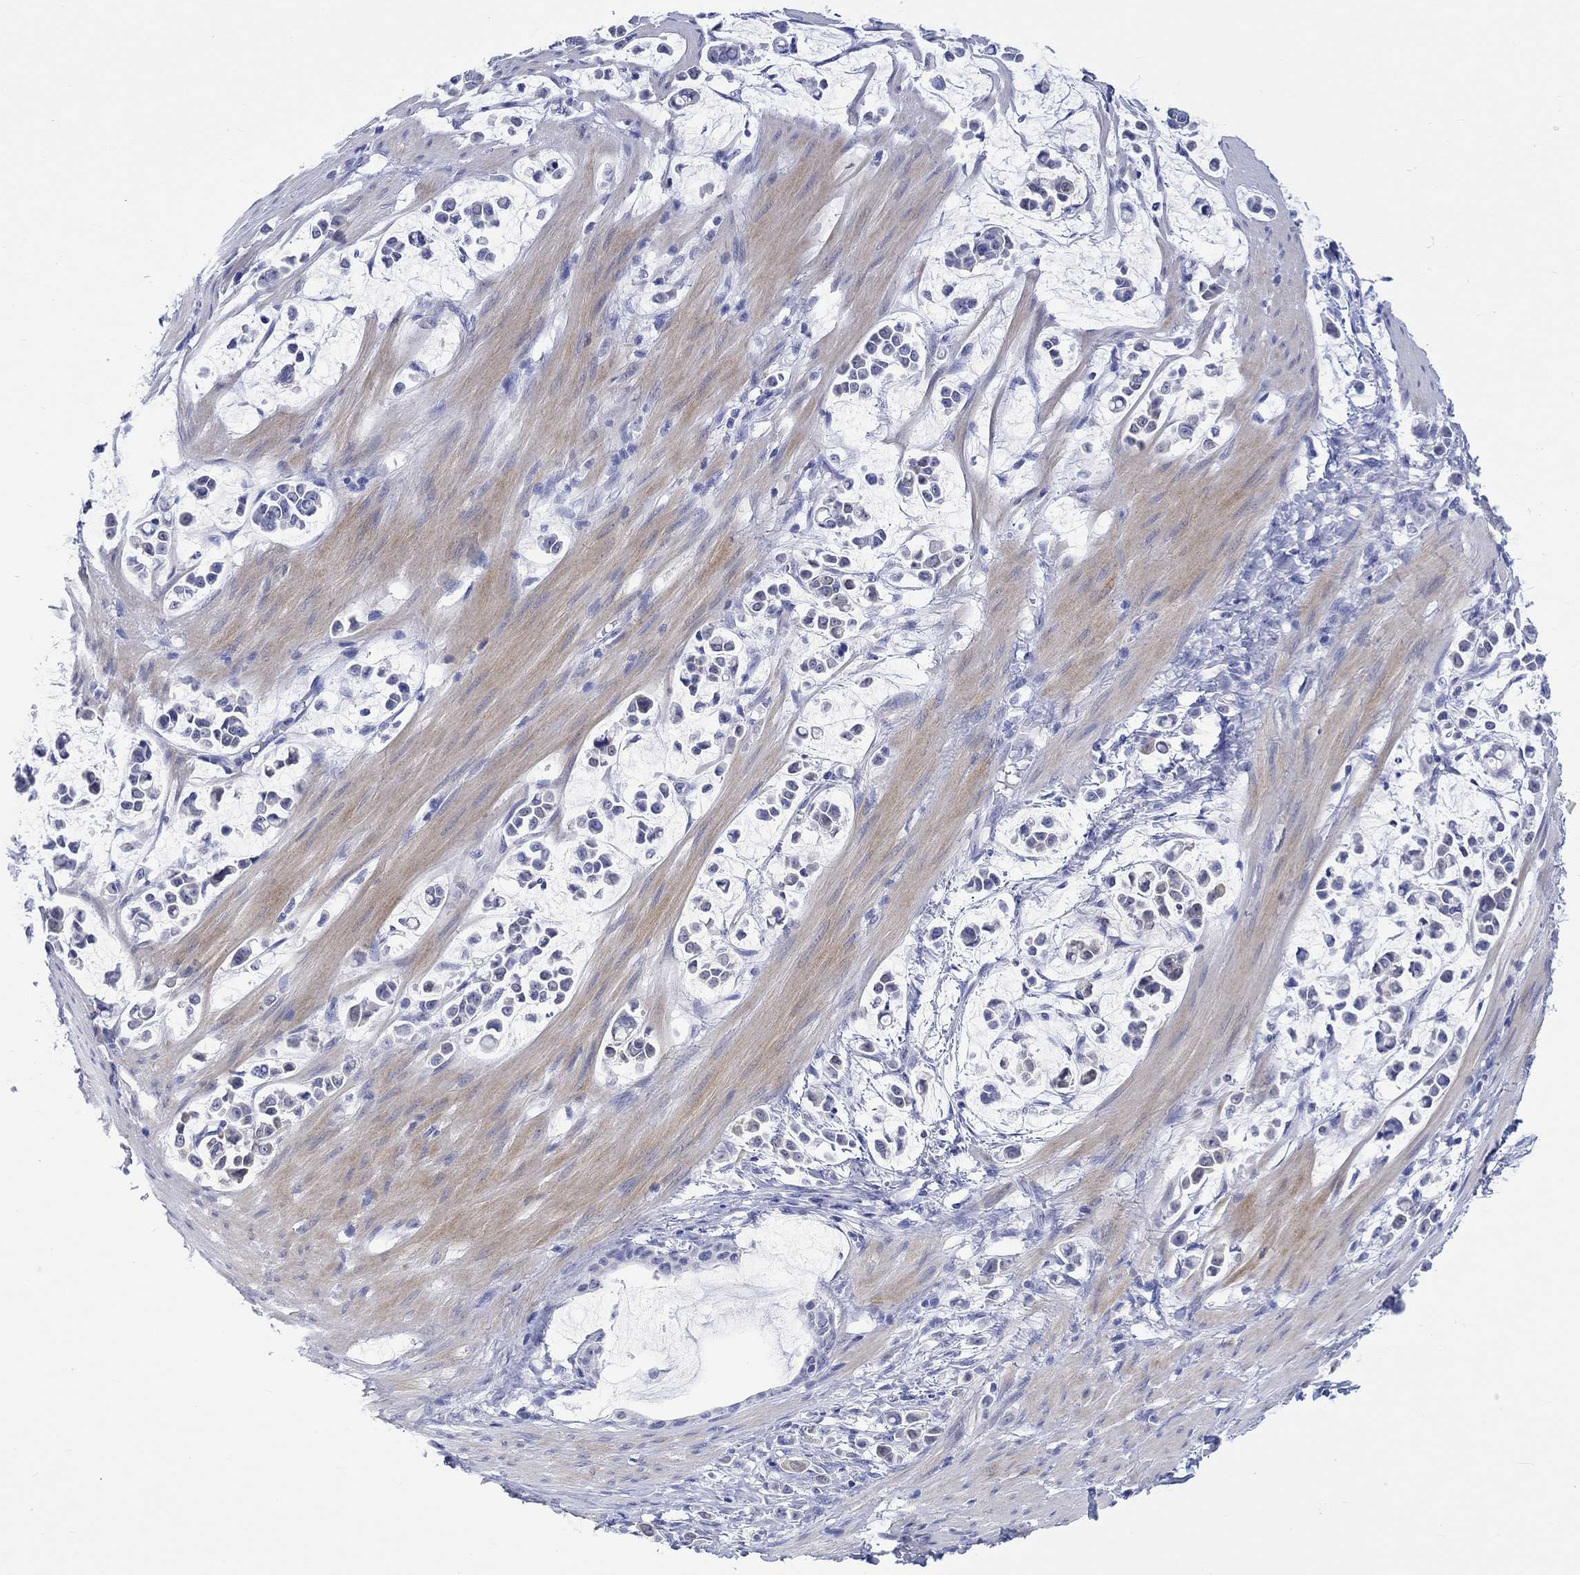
{"staining": {"intensity": "negative", "quantity": "none", "location": "none"}, "tissue": "stomach cancer", "cell_type": "Tumor cells", "image_type": "cancer", "snomed": [{"axis": "morphology", "description": "Adenocarcinoma, NOS"}, {"axis": "topography", "description": "Stomach"}], "caption": "Stomach cancer was stained to show a protein in brown. There is no significant positivity in tumor cells. (Stains: DAB IHC with hematoxylin counter stain, Microscopy: brightfield microscopy at high magnification).", "gene": "MSI1", "patient": {"sex": "male", "age": 82}}